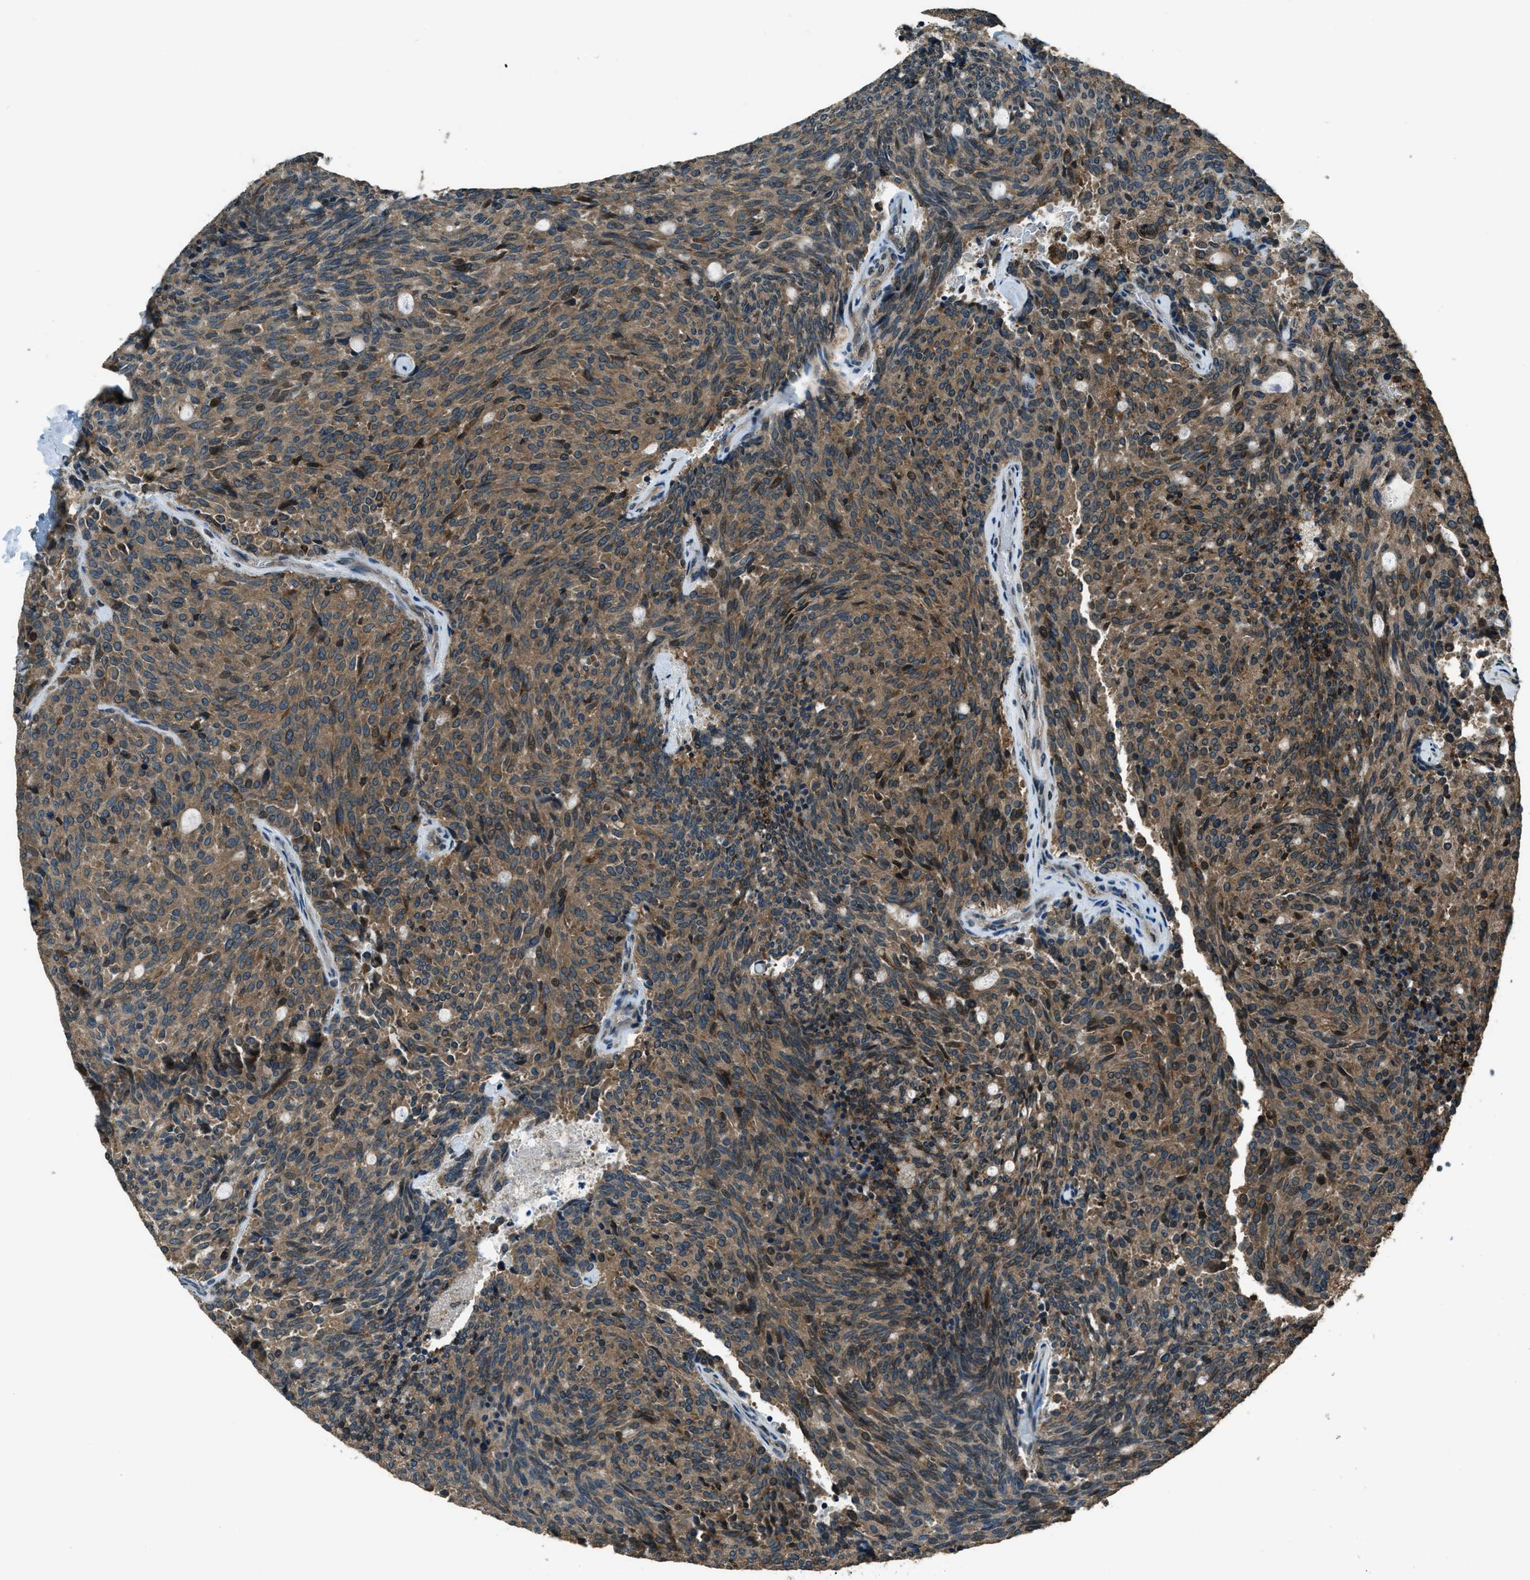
{"staining": {"intensity": "moderate", "quantity": ">75%", "location": "cytoplasmic/membranous"}, "tissue": "carcinoid", "cell_type": "Tumor cells", "image_type": "cancer", "snomed": [{"axis": "morphology", "description": "Carcinoid, malignant, NOS"}, {"axis": "topography", "description": "Pancreas"}], "caption": "Immunohistochemical staining of carcinoid exhibits moderate cytoplasmic/membranous protein positivity in approximately >75% of tumor cells. (brown staining indicates protein expression, while blue staining denotes nuclei).", "gene": "TRIM4", "patient": {"sex": "female", "age": 54}}